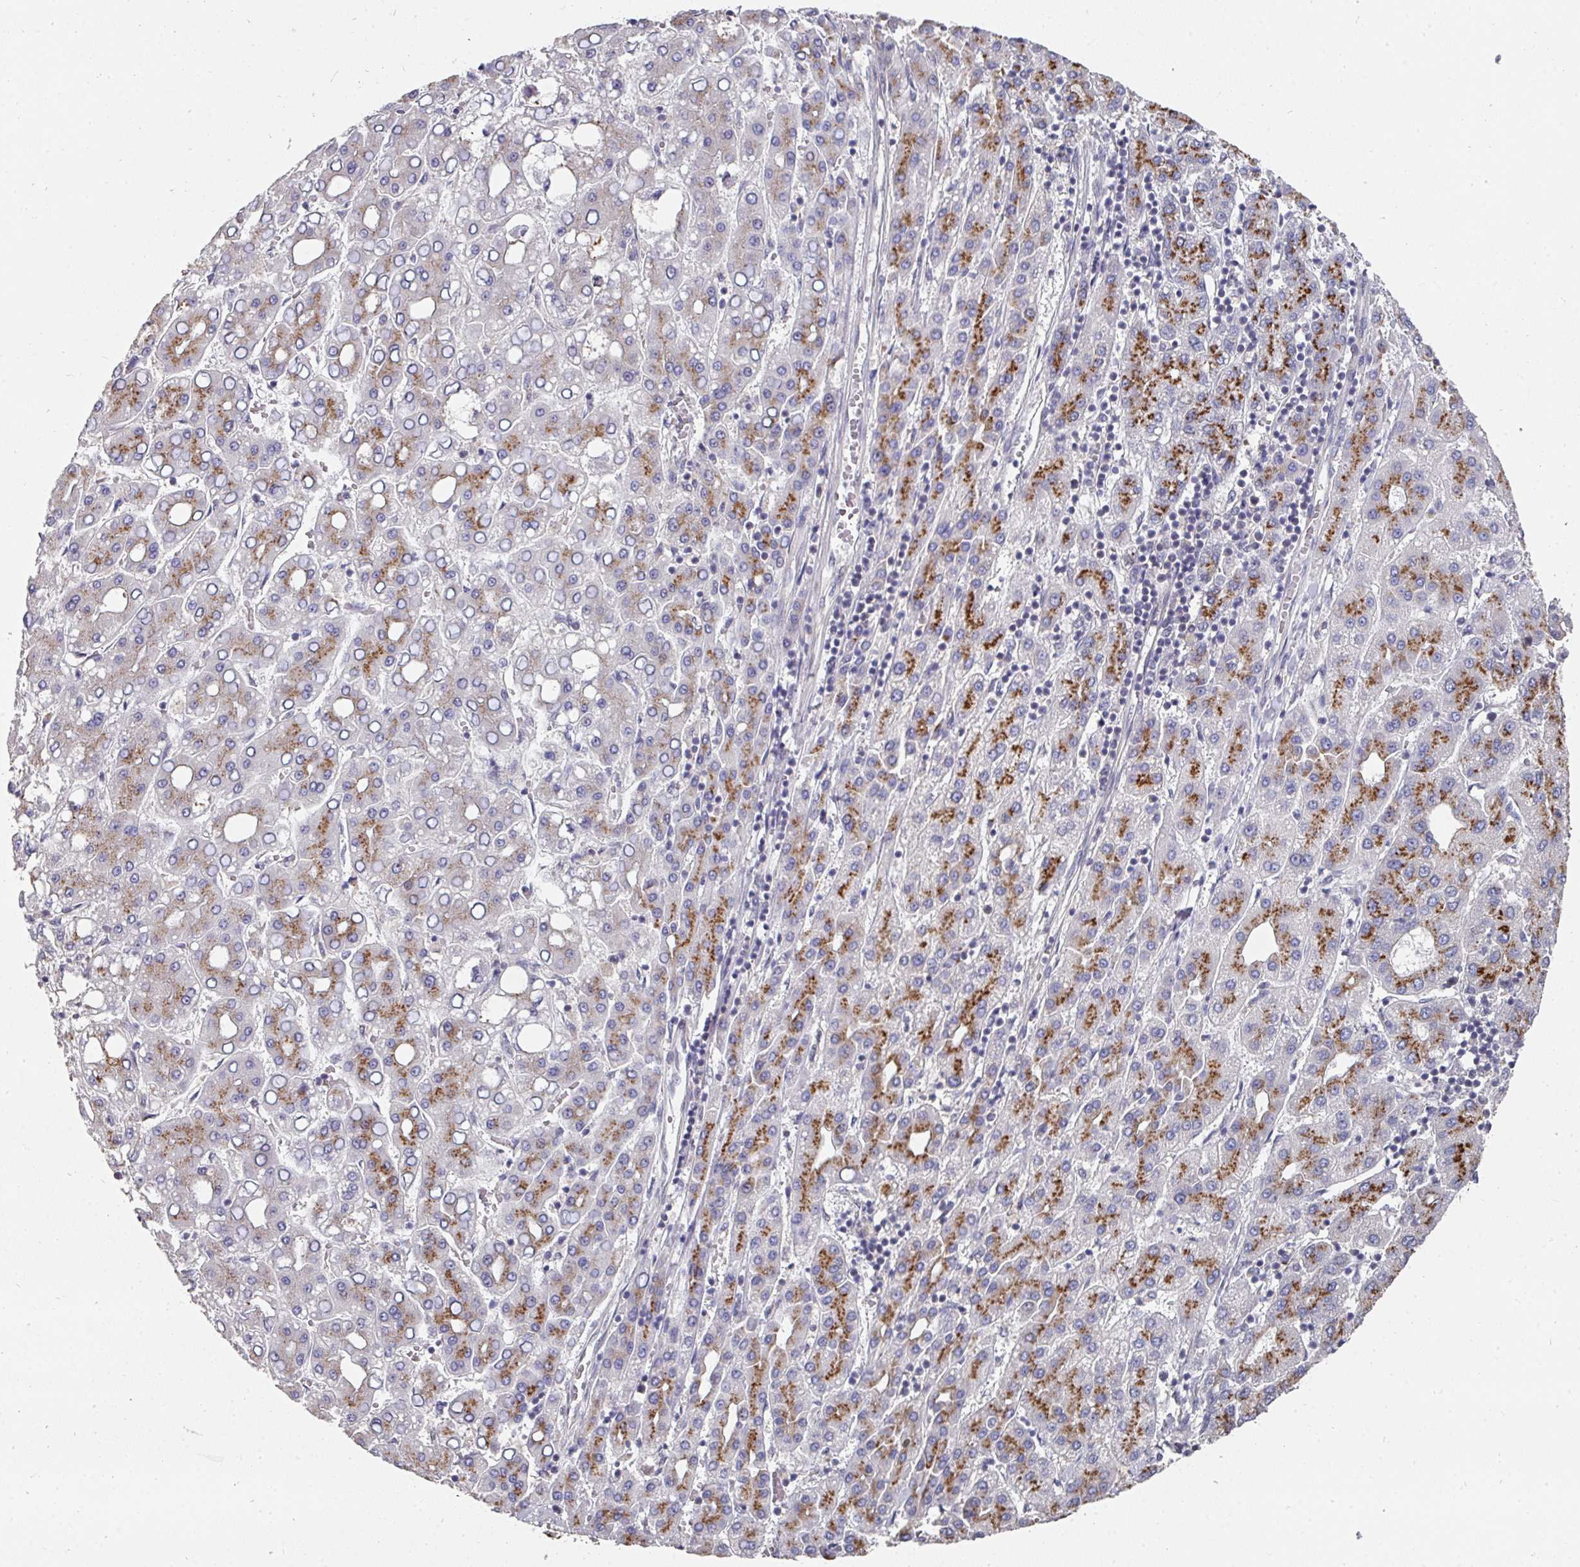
{"staining": {"intensity": "moderate", "quantity": "25%-75%", "location": "cytoplasmic/membranous"}, "tissue": "liver cancer", "cell_type": "Tumor cells", "image_type": "cancer", "snomed": [{"axis": "morphology", "description": "Carcinoma, Hepatocellular, NOS"}, {"axis": "topography", "description": "Liver"}], "caption": "The micrograph reveals immunohistochemical staining of liver cancer. There is moderate cytoplasmic/membranous positivity is seen in about 25%-75% of tumor cells.", "gene": "C18orf25", "patient": {"sex": "male", "age": 65}}